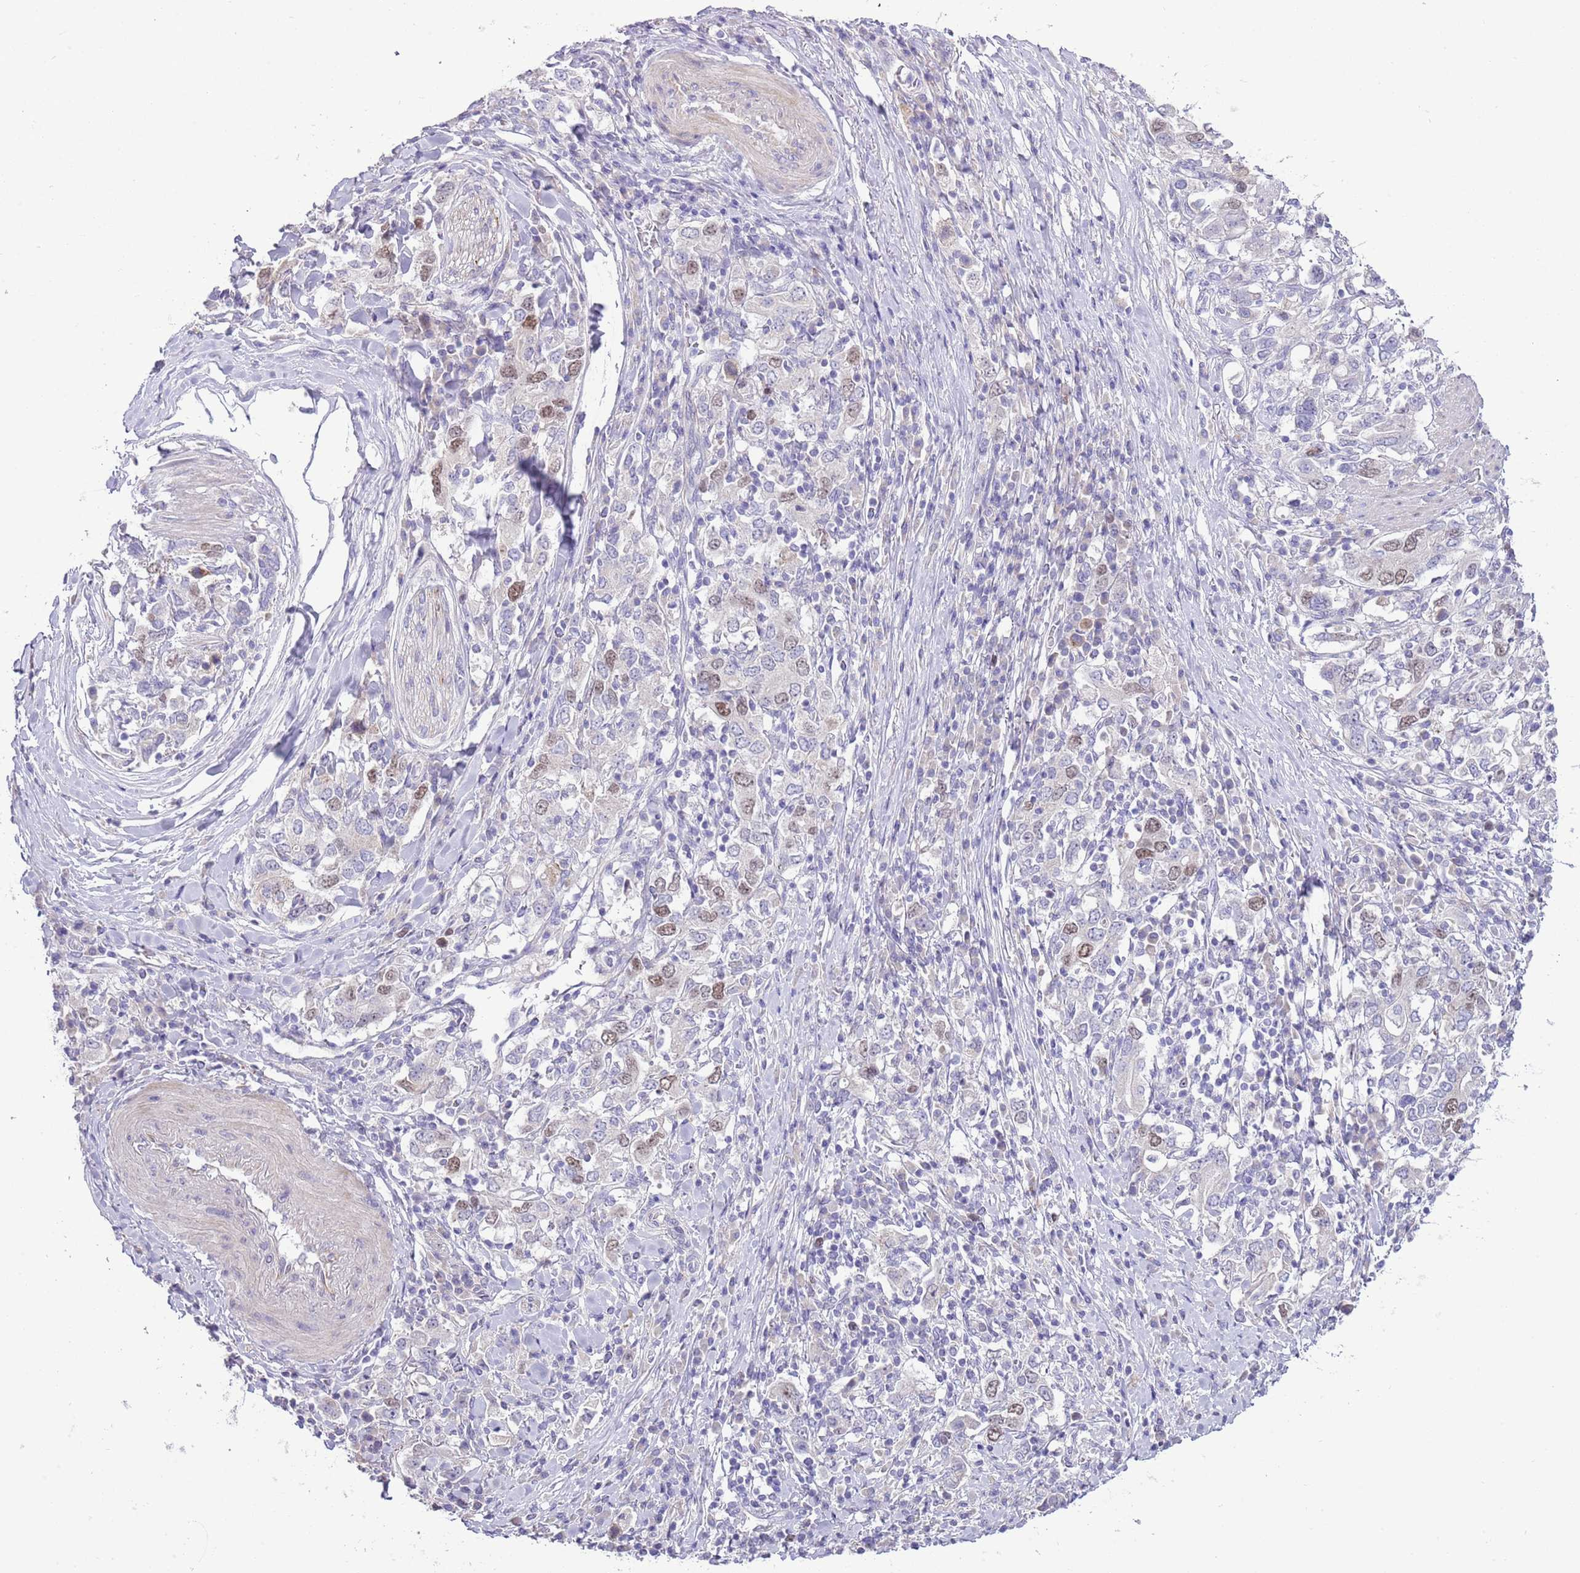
{"staining": {"intensity": "moderate", "quantity": "<25%", "location": "nuclear"}, "tissue": "stomach cancer", "cell_type": "Tumor cells", "image_type": "cancer", "snomed": [{"axis": "morphology", "description": "Adenocarcinoma, NOS"}, {"axis": "topography", "description": "Stomach, upper"}, {"axis": "topography", "description": "Stomach"}], "caption": "About <25% of tumor cells in human stomach adenocarcinoma display moderate nuclear protein staining as visualized by brown immunohistochemical staining.", "gene": "FBRSL1", "patient": {"sex": "male", "age": 62}}